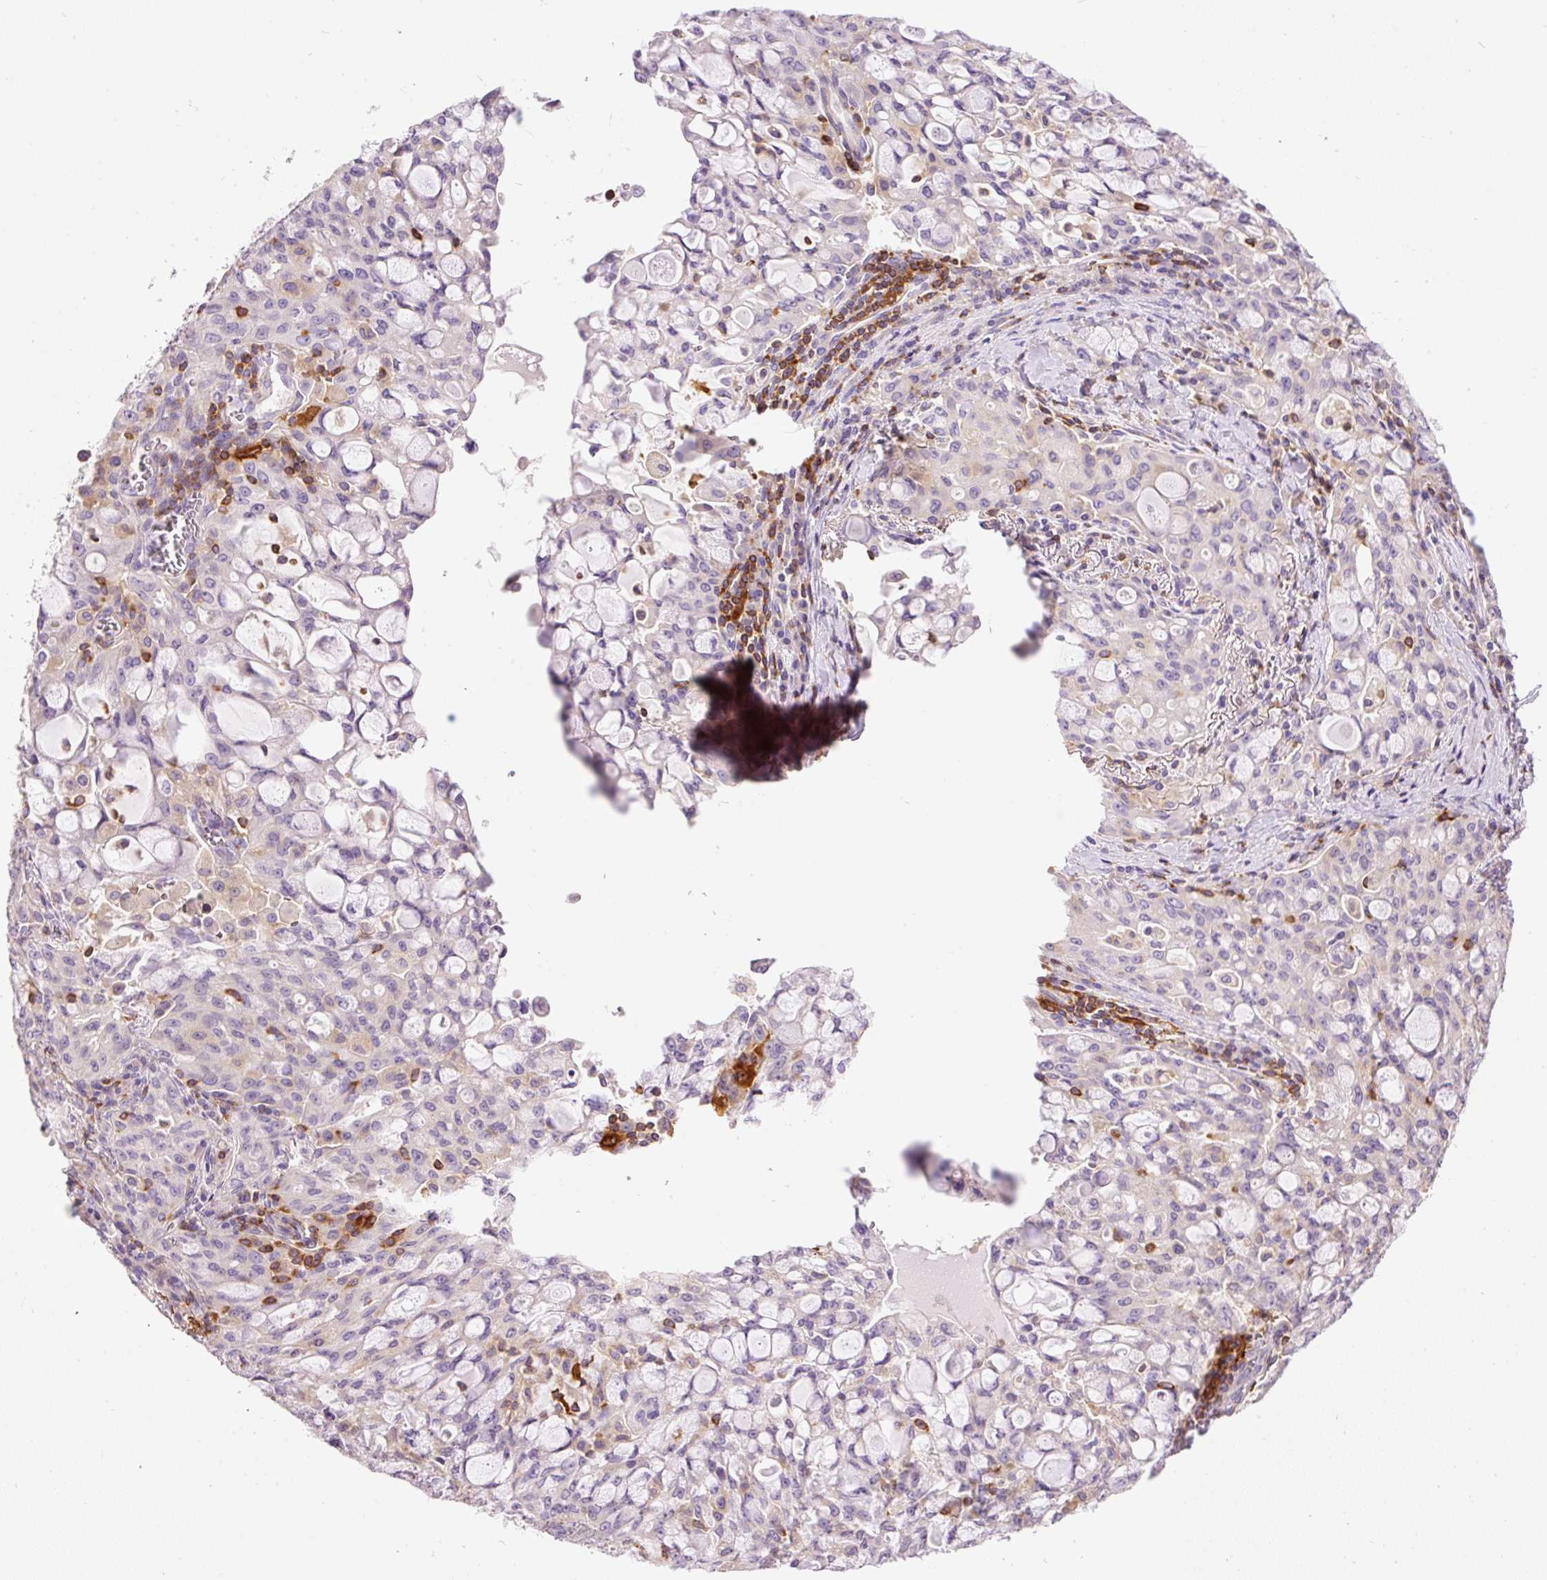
{"staining": {"intensity": "weak", "quantity": "<25%", "location": "cytoplasmic/membranous"}, "tissue": "lung cancer", "cell_type": "Tumor cells", "image_type": "cancer", "snomed": [{"axis": "morphology", "description": "Adenocarcinoma, NOS"}, {"axis": "topography", "description": "Lung"}], "caption": "A histopathology image of human lung cancer is negative for staining in tumor cells.", "gene": "DOK6", "patient": {"sex": "female", "age": 44}}